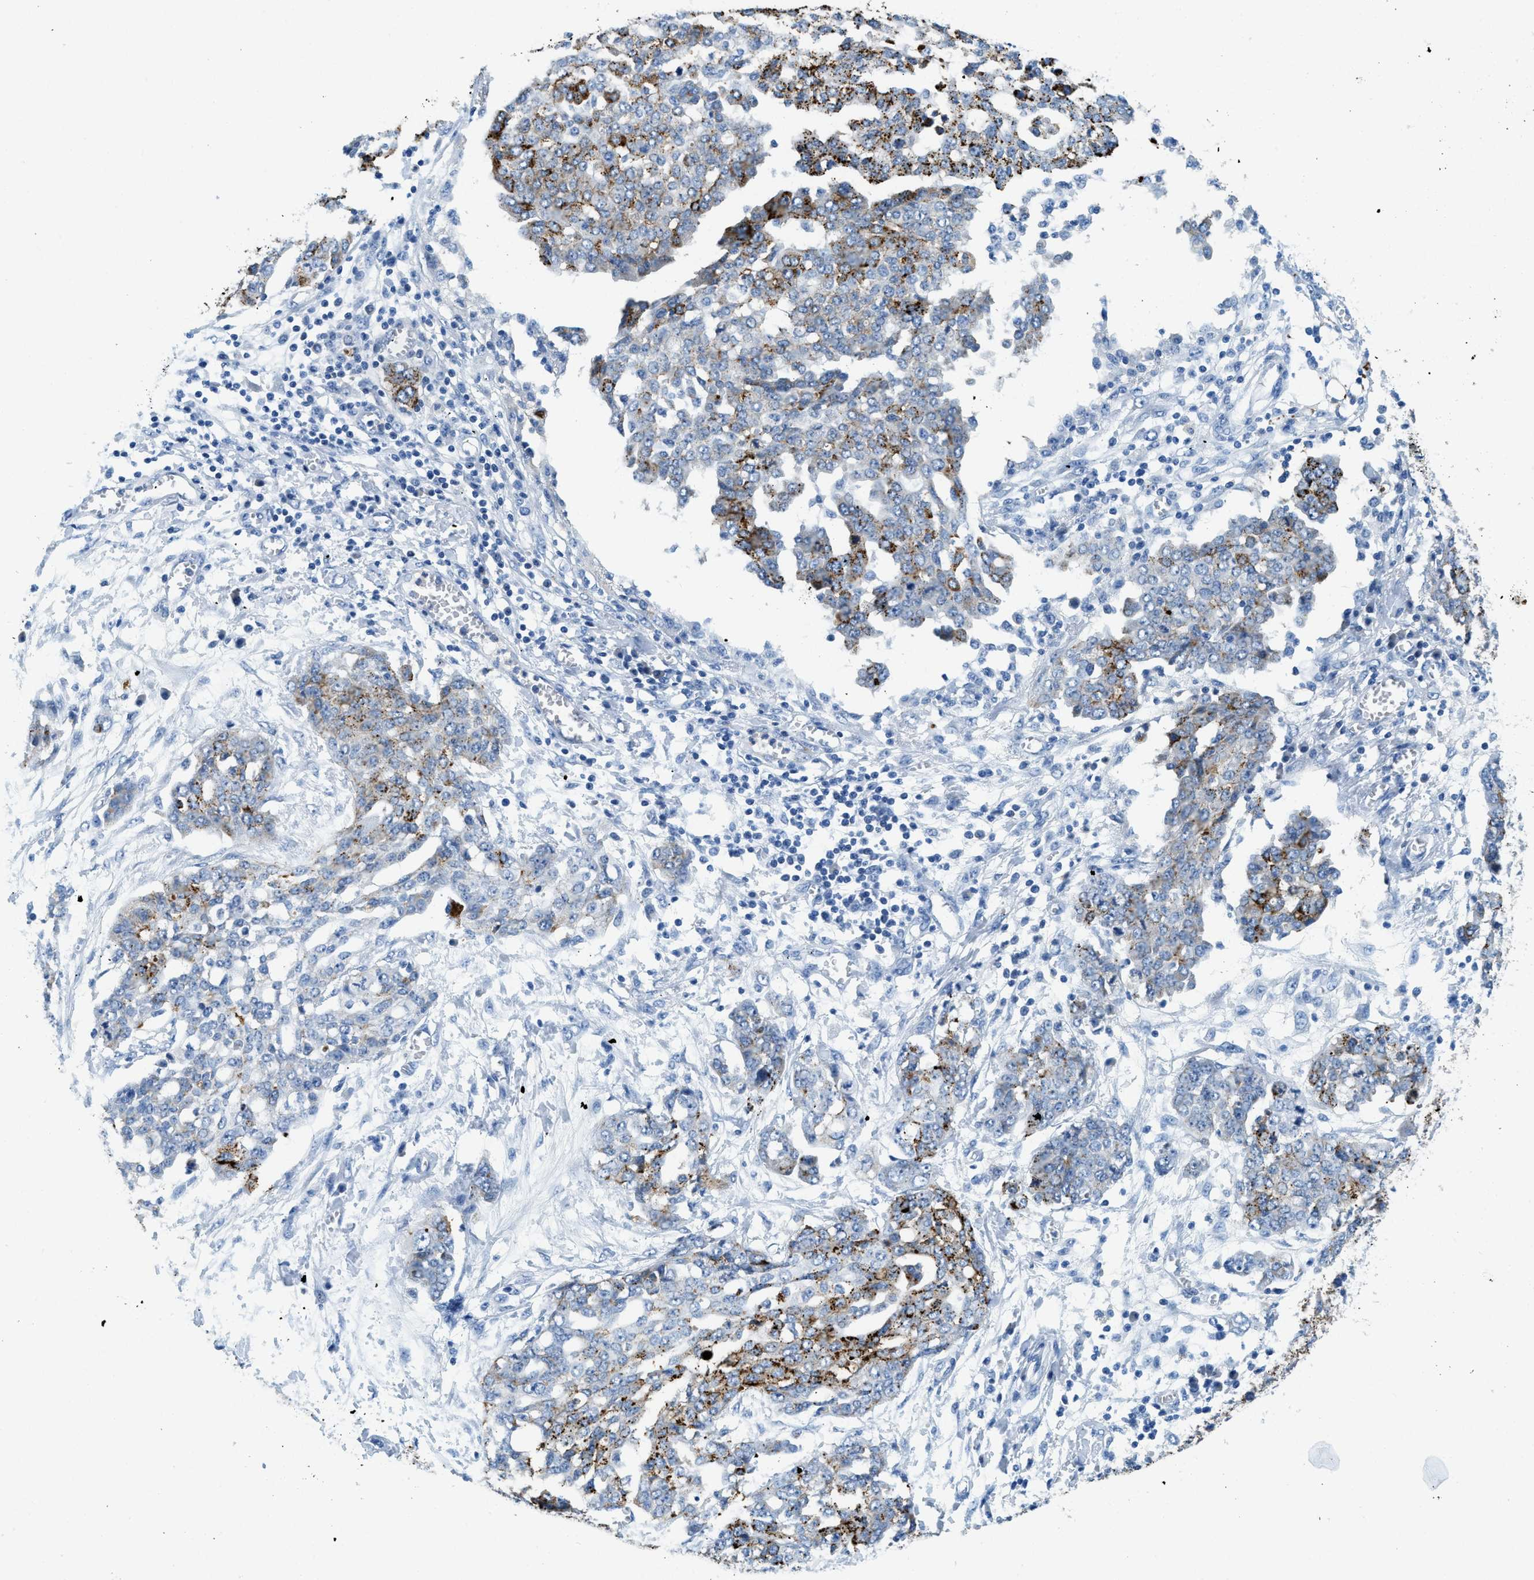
{"staining": {"intensity": "moderate", "quantity": "25%-75%", "location": "cytoplasmic/membranous"}, "tissue": "ovarian cancer", "cell_type": "Tumor cells", "image_type": "cancer", "snomed": [{"axis": "morphology", "description": "Cystadenocarcinoma, serous, NOS"}, {"axis": "topography", "description": "Soft tissue"}, {"axis": "topography", "description": "Ovary"}], "caption": "High-power microscopy captured an IHC photomicrograph of serous cystadenocarcinoma (ovarian), revealing moderate cytoplasmic/membranous positivity in about 25%-75% of tumor cells.", "gene": "TSPAN3", "patient": {"sex": "female", "age": 57}}